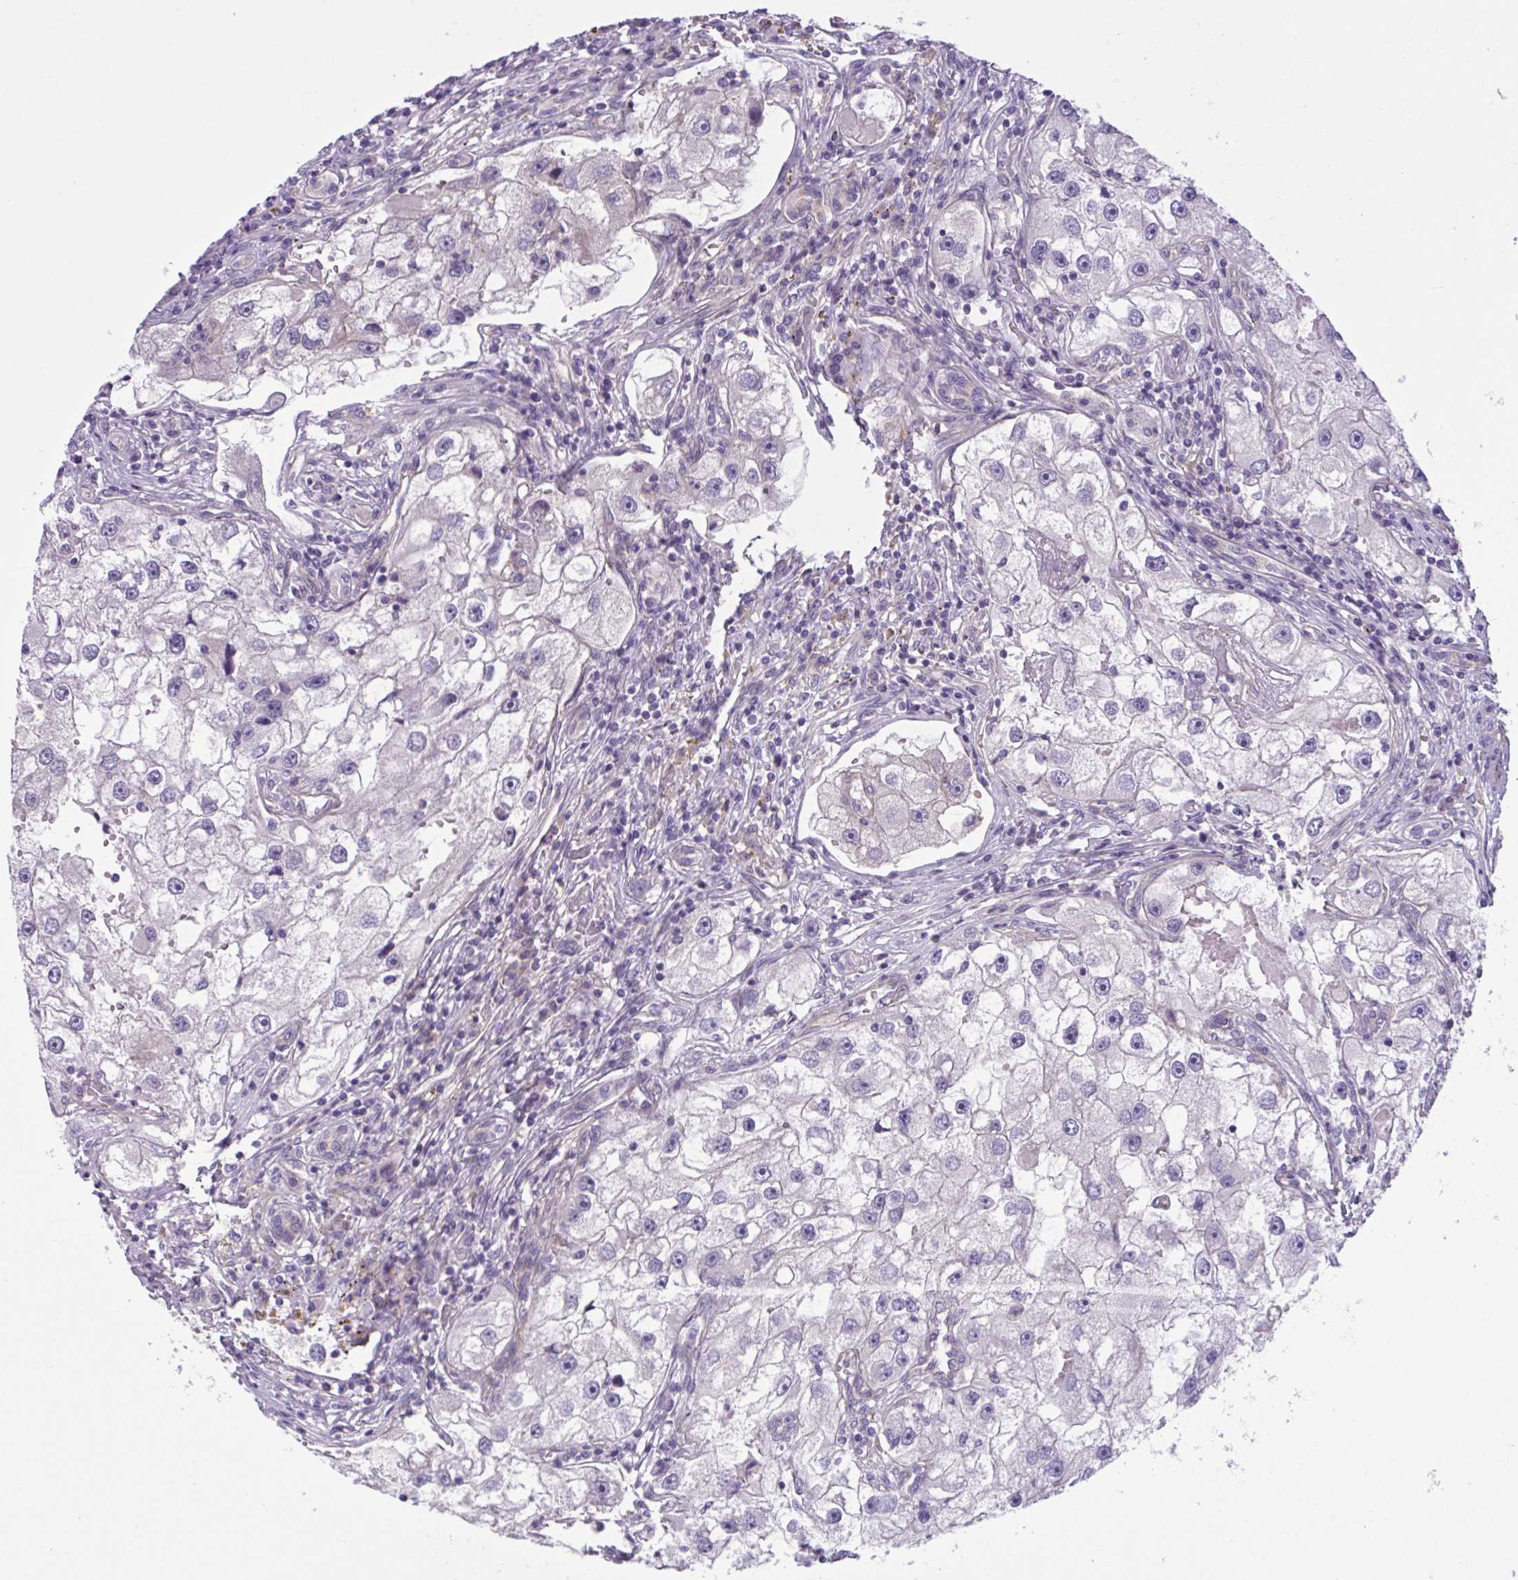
{"staining": {"intensity": "negative", "quantity": "none", "location": "none"}, "tissue": "renal cancer", "cell_type": "Tumor cells", "image_type": "cancer", "snomed": [{"axis": "morphology", "description": "Adenocarcinoma, NOS"}, {"axis": "topography", "description": "Kidney"}], "caption": "This photomicrograph is of renal cancer stained with immunohistochemistry to label a protein in brown with the nuclei are counter-stained blue. There is no expression in tumor cells. (DAB (3,3'-diaminobenzidine) immunohistochemistry (IHC) visualized using brightfield microscopy, high magnification).", "gene": "TTC7B", "patient": {"sex": "male", "age": 63}}